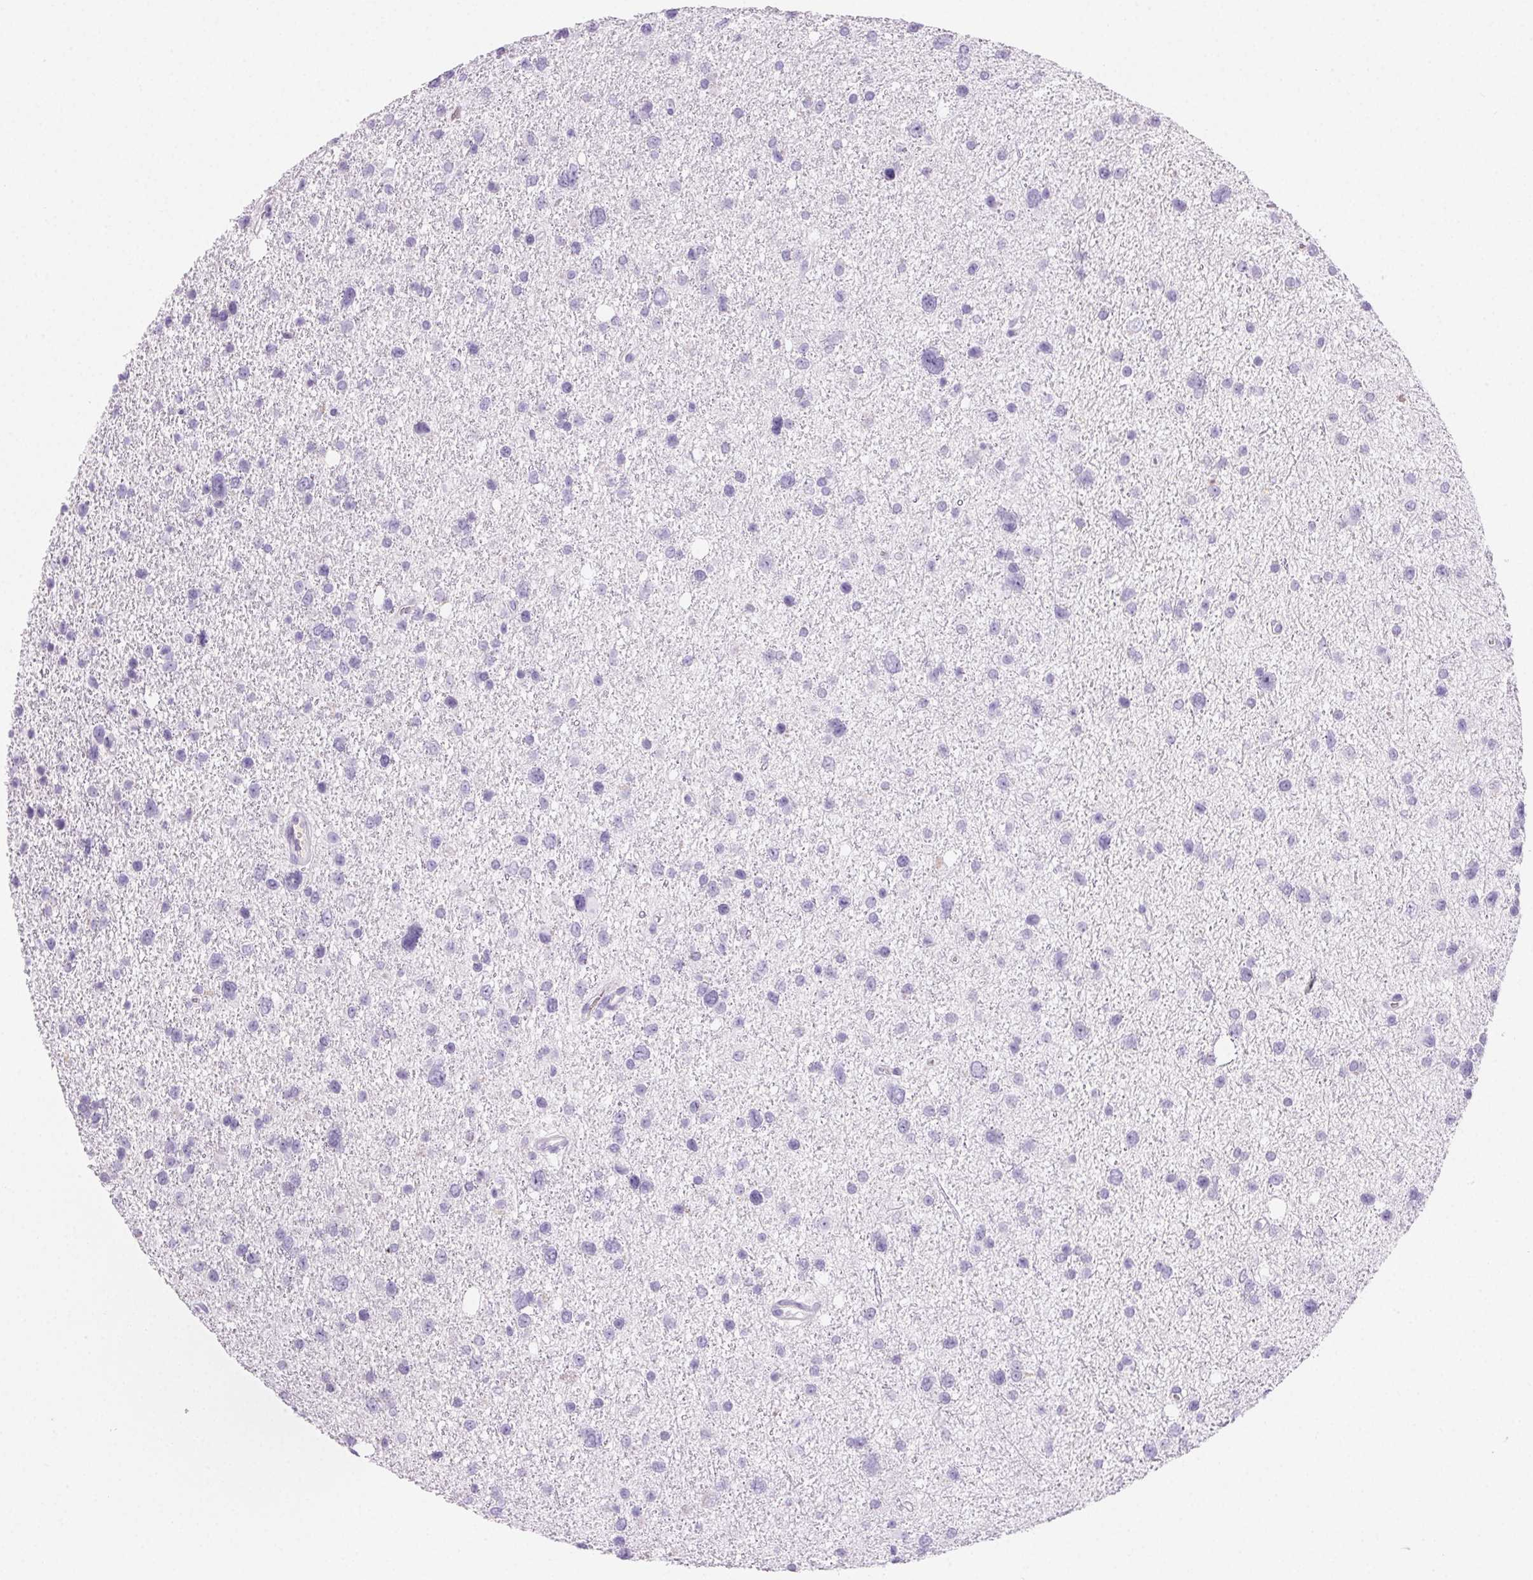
{"staining": {"intensity": "negative", "quantity": "none", "location": "none"}, "tissue": "glioma", "cell_type": "Tumor cells", "image_type": "cancer", "snomed": [{"axis": "morphology", "description": "Glioma, malignant, Low grade"}, {"axis": "topography", "description": "Brain"}], "caption": "DAB immunohistochemical staining of malignant low-grade glioma reveals no significant staining in tumor cells.", "gene": "PADI4", "patient": {"sex": "female", "age": 55}}